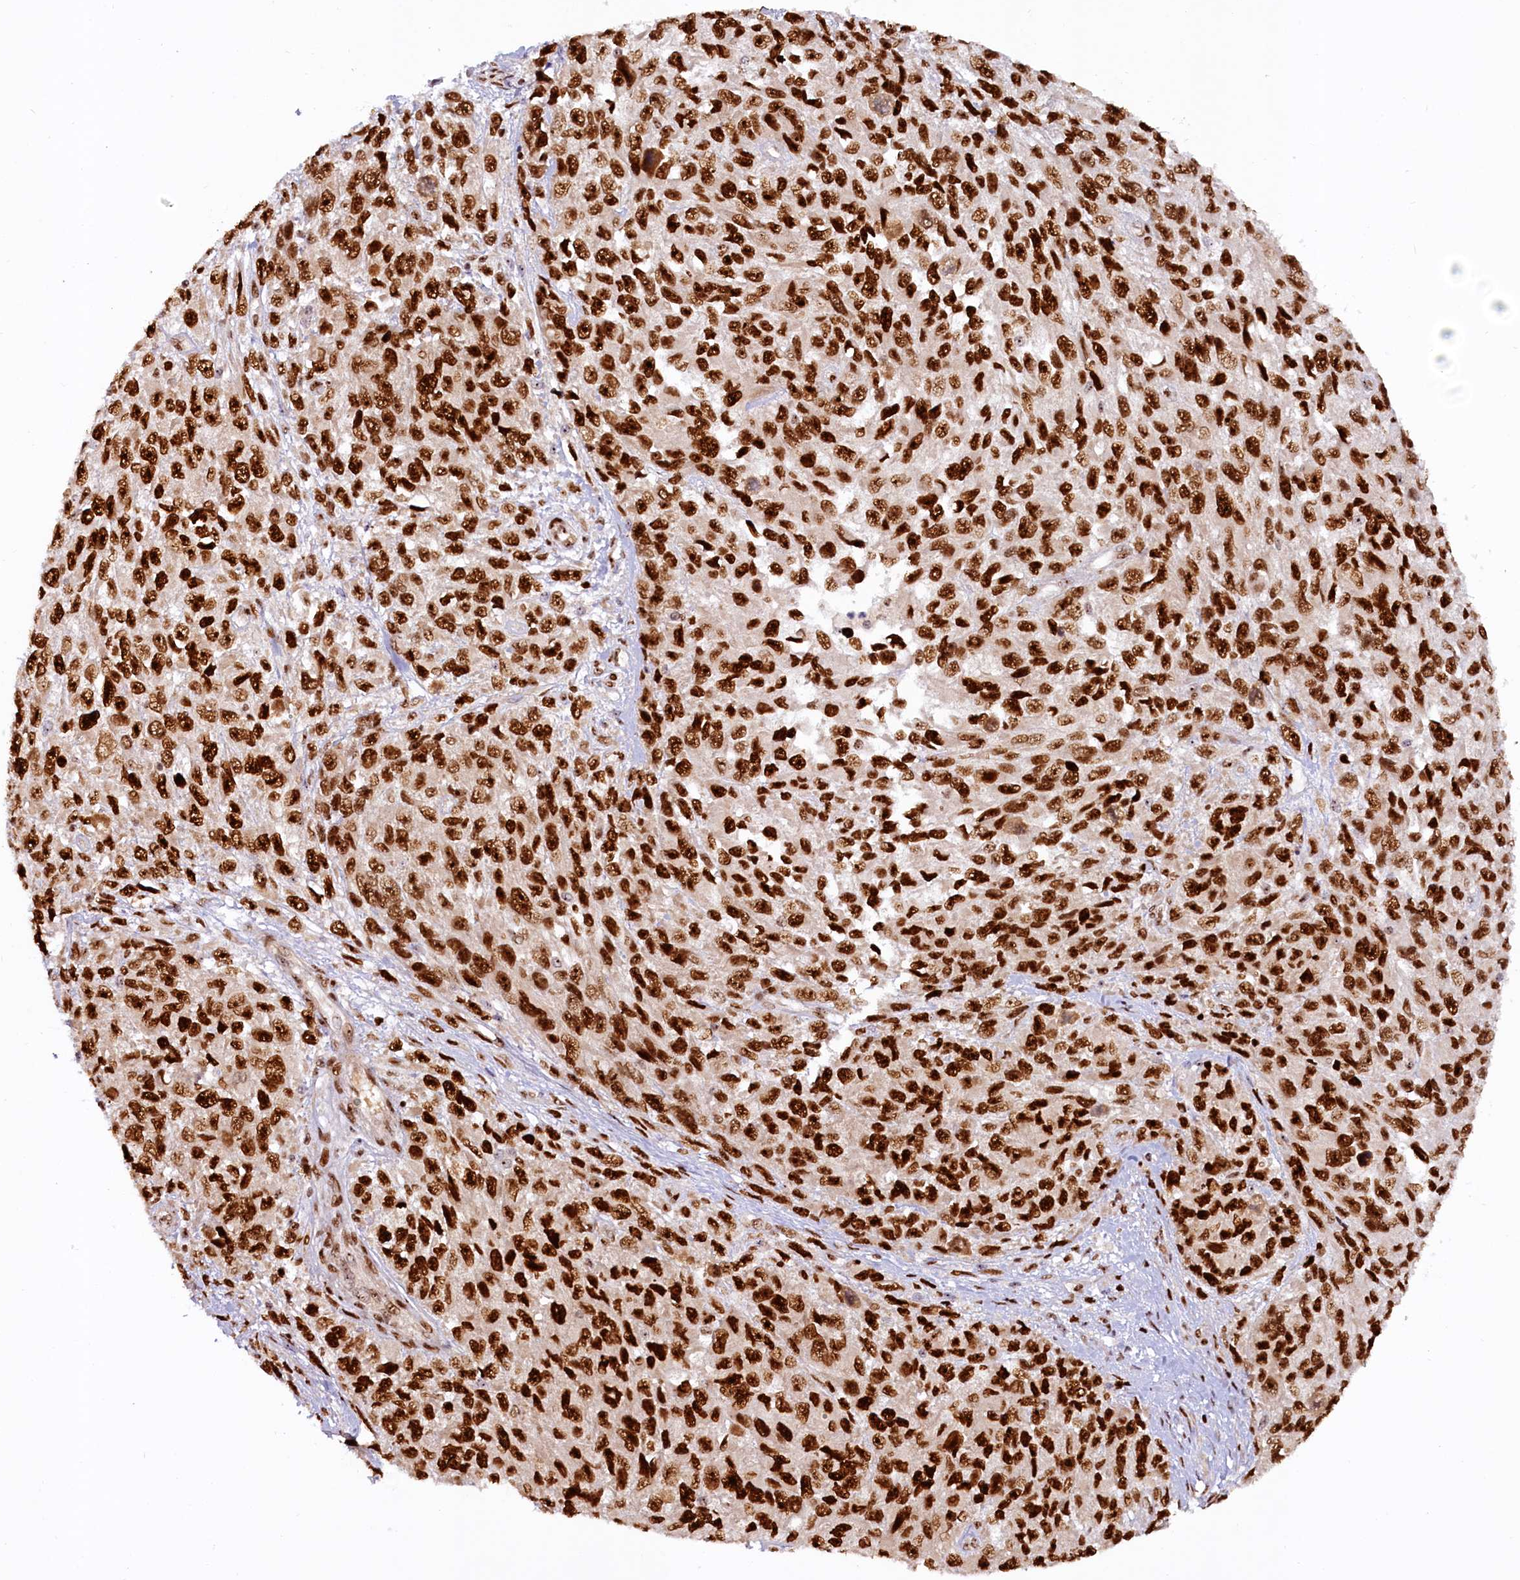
{"staining": {"intensity": "strong", "quantity": ">75%", "location": "nuclear"}, "tissue": "melanoma", "cell_type": "Tumor cells", "image_type": "cancer", "snomed": [{"axis": "morphology", "description": "Normal tissue, NOS"}, {"axis": "morphology", "description": "Malignant melanoma, NOS"}, {"axis": "topography", "description": "Skin"}], "caption": "Immunohistochemistry (IHC) (DAB (3,3'-diaminobenzidine)) staining of human malignant melanoma reveals strong nuclear protein positivity in about >75% of tumor cells.", "gene": "TCOF1", "patient": {"sex": "female", "age": 96}}